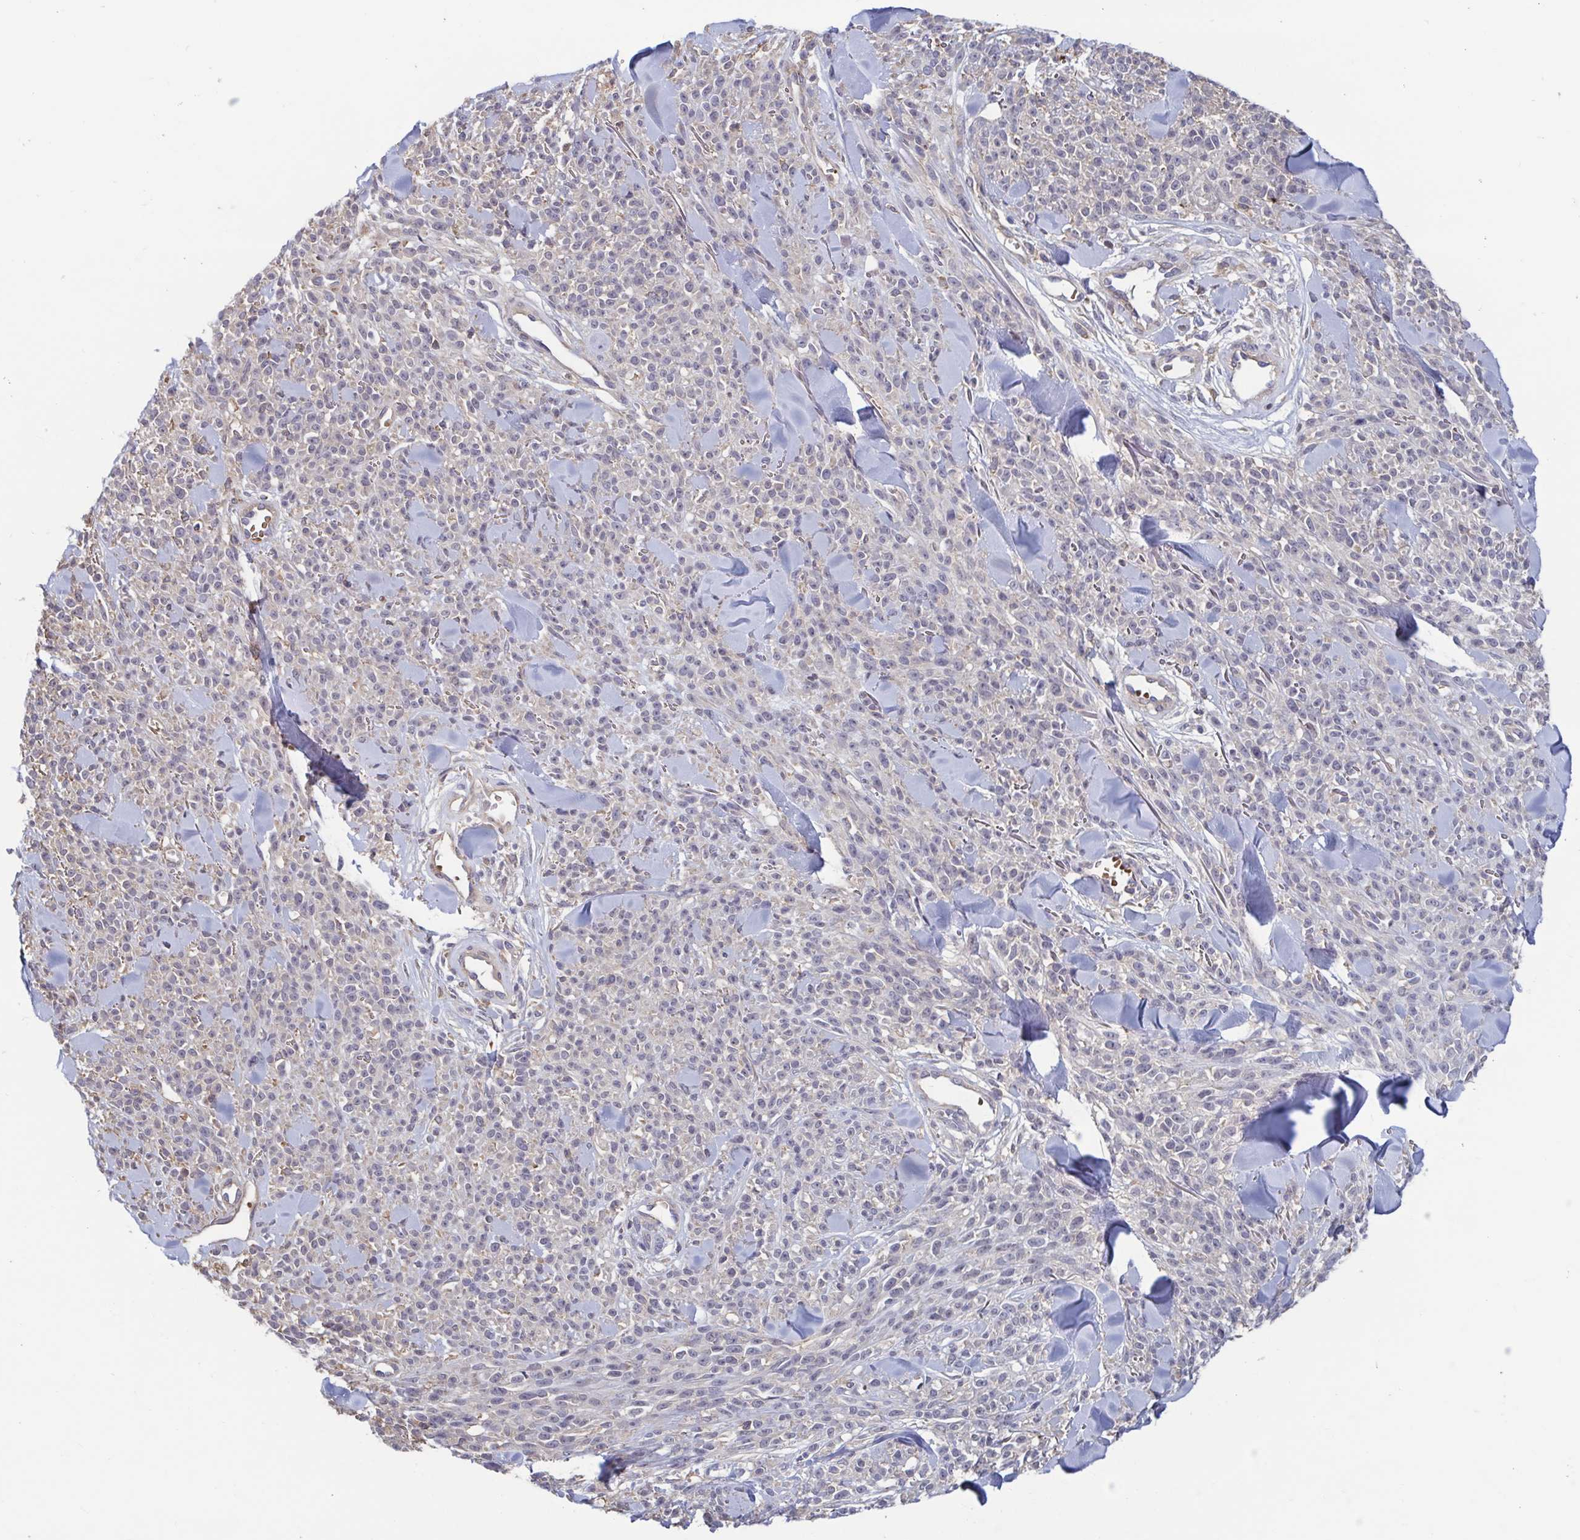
{"staining": {"intensity": "negative", "quantity": "none", "location": "none"}, "tissue": "melanoma", "cell_type": "Tumor cells", "image_type": "cancer", "snomed": [{"axis": "morphology", "description": "Malignant melanoma, NOS"}, {"axis": "topography", "description": "Skin"}, {"axis": "topography", "description": "Skin of trunk"}], "caption": "DAB immunohistochemical staining of melanoma exhibits no significant positivity in tumor cells.", "gene": "LRRC38", "patient": {"sex": "male", "age": 74}}